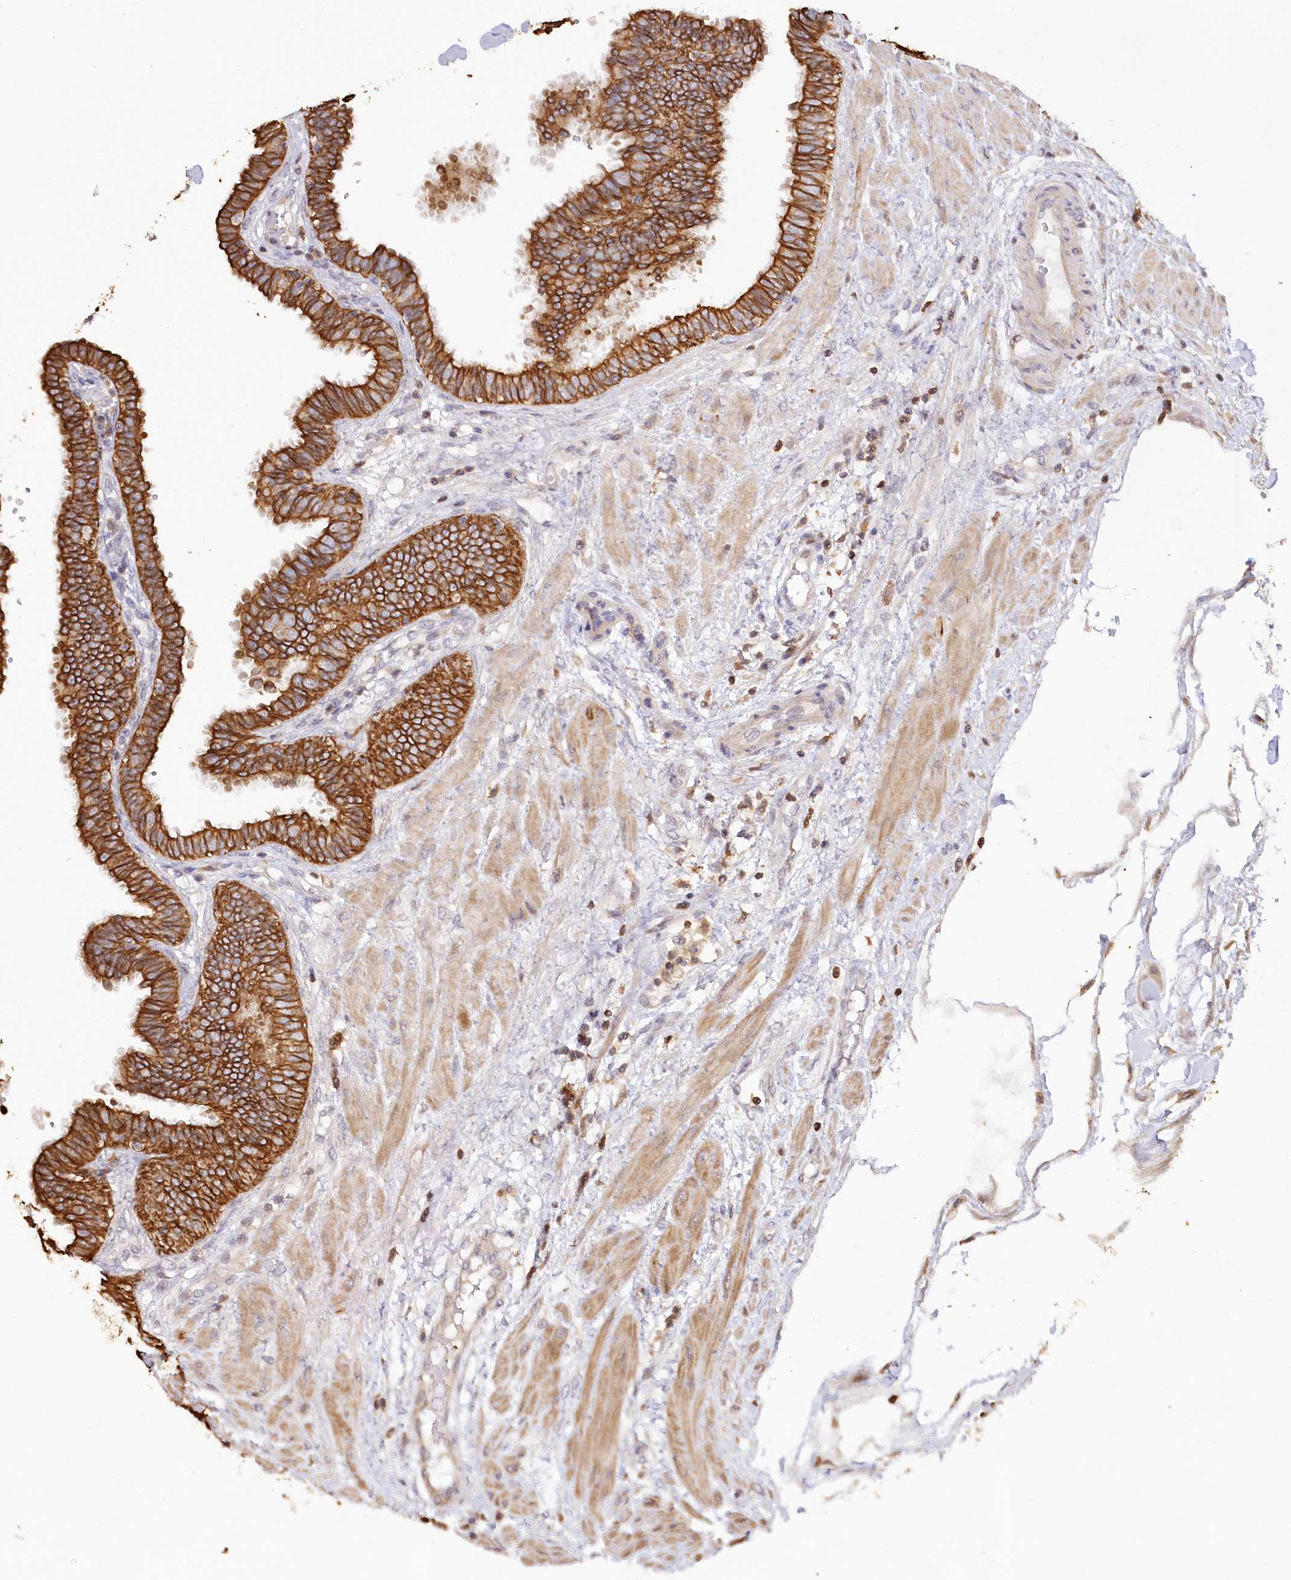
{"staining": {"intensity": "strong", "quantity": ">75%", "location": "cytoplasmic/membranous"}, "tissue": "fallopian tube", "cell_type": "Glandular cells", "image_type": "normal", "snomed": [{"axis": "morphology", "description": "Normal tissue, NOS"}, {"axis": "topography", "description": "Fallopian tube"}], "caption": "A brown stain shows strong cytoplasmic/membranous expression of a protein in glandular cells of normal human fallopian tube. Using DAB (3,3'-diaminobenzidine) (brown) and hematoxylin (blue) stains, captured at high magnification using brightfield microscopy.", "gene": "SNED1", "patient": {"sex": "female", "age": 32}}